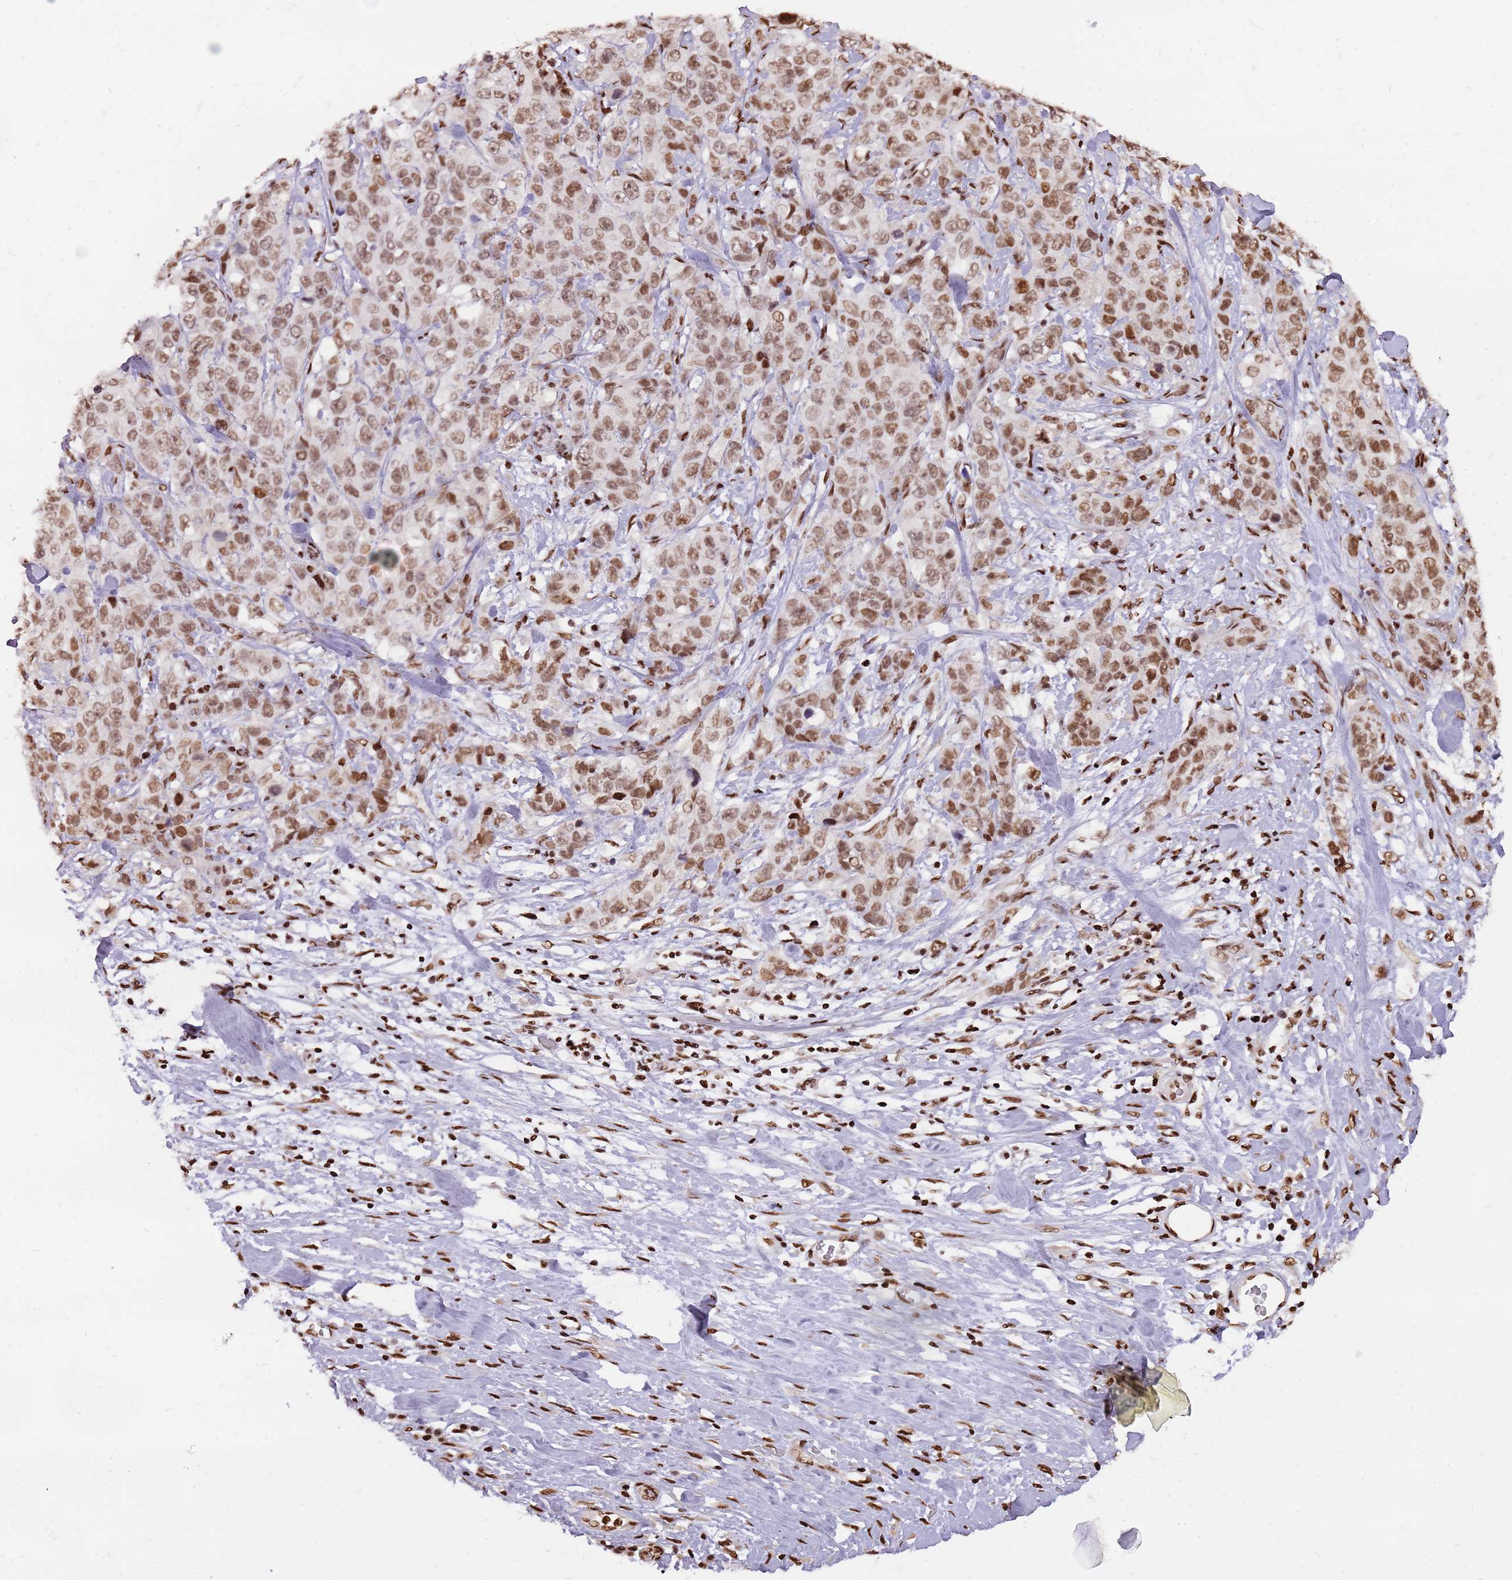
{"staining": {"intensity": "moderate", "quantity": ">75%", "location": "nuclear"}, "tissue": "stomach cancer", "cell_type": "Tumor cells", "image_type": "cancer", "snomed": [{"axis": "morphology", "description": "Adenocarcinoma, NOS"}, {"axis": "topography", "description": "Stomach"}], "caption": "Human stomach cancer (adenocarcinoma) stained for a protein (brown) reveals moderate nuclear positive positivity in about >75% of tumor cells.", "gene": "WASHC4", "patient": {"sex": "male", "age": 48}}